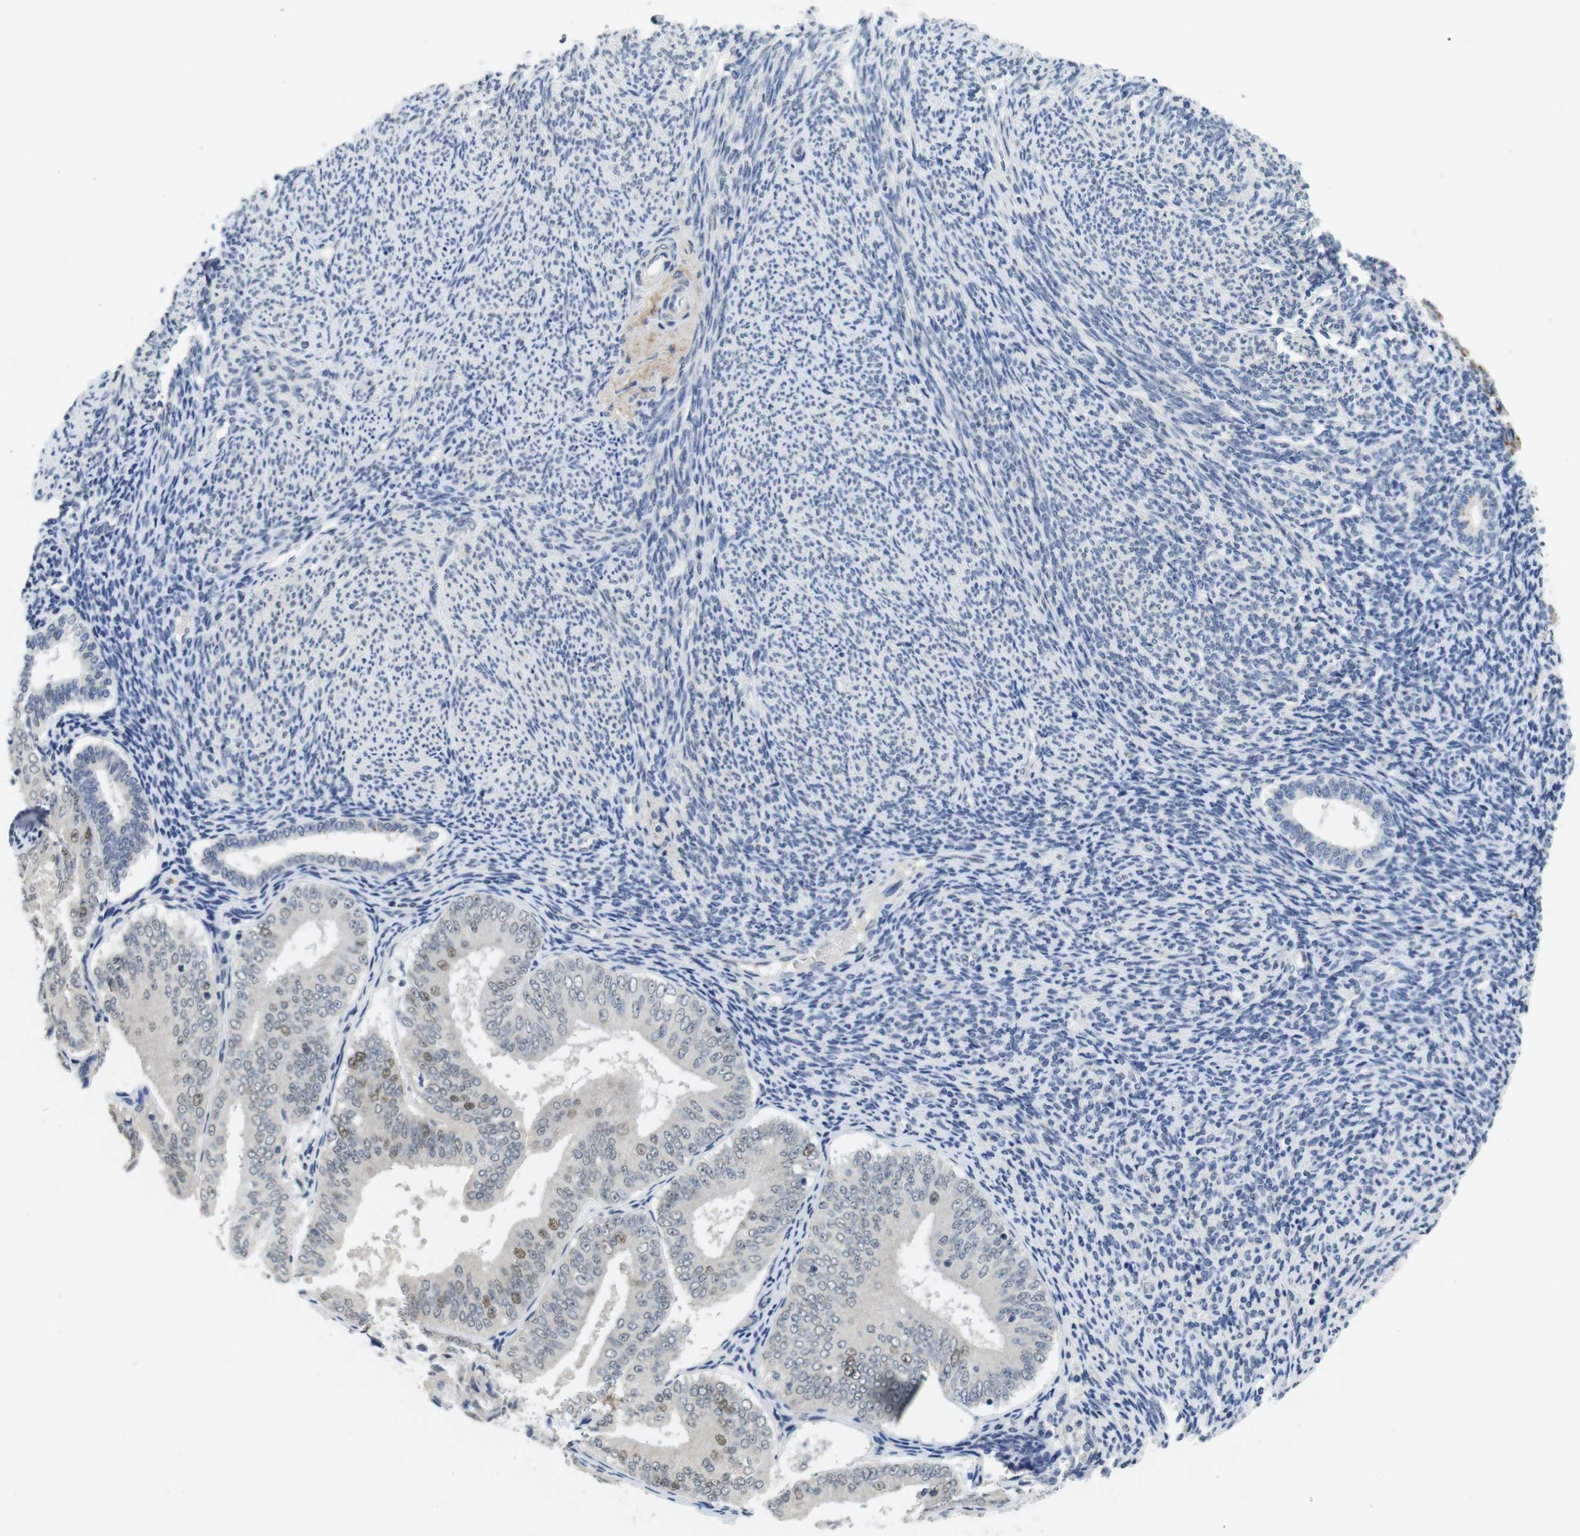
{"staining": {"intensity": "moderate", "quantity": "<25%", "location": "nuclear"}, "tissue": "endometrial cancer", "cell_type": "Tumor cells", "image_type": "cancer", "snomed": [{"axis": "morphology", "description": "Adenocarcinoma, NOS"}, {"axis": "topography", "description": "Endometrium"}], "caption": "The image demonstrates a brown stain indicating the presence of a protein in the nuclear of tumor cells in endometrial cancer.", "gene": "SKP2", "patient": {"sex": "female", "age": 63}}